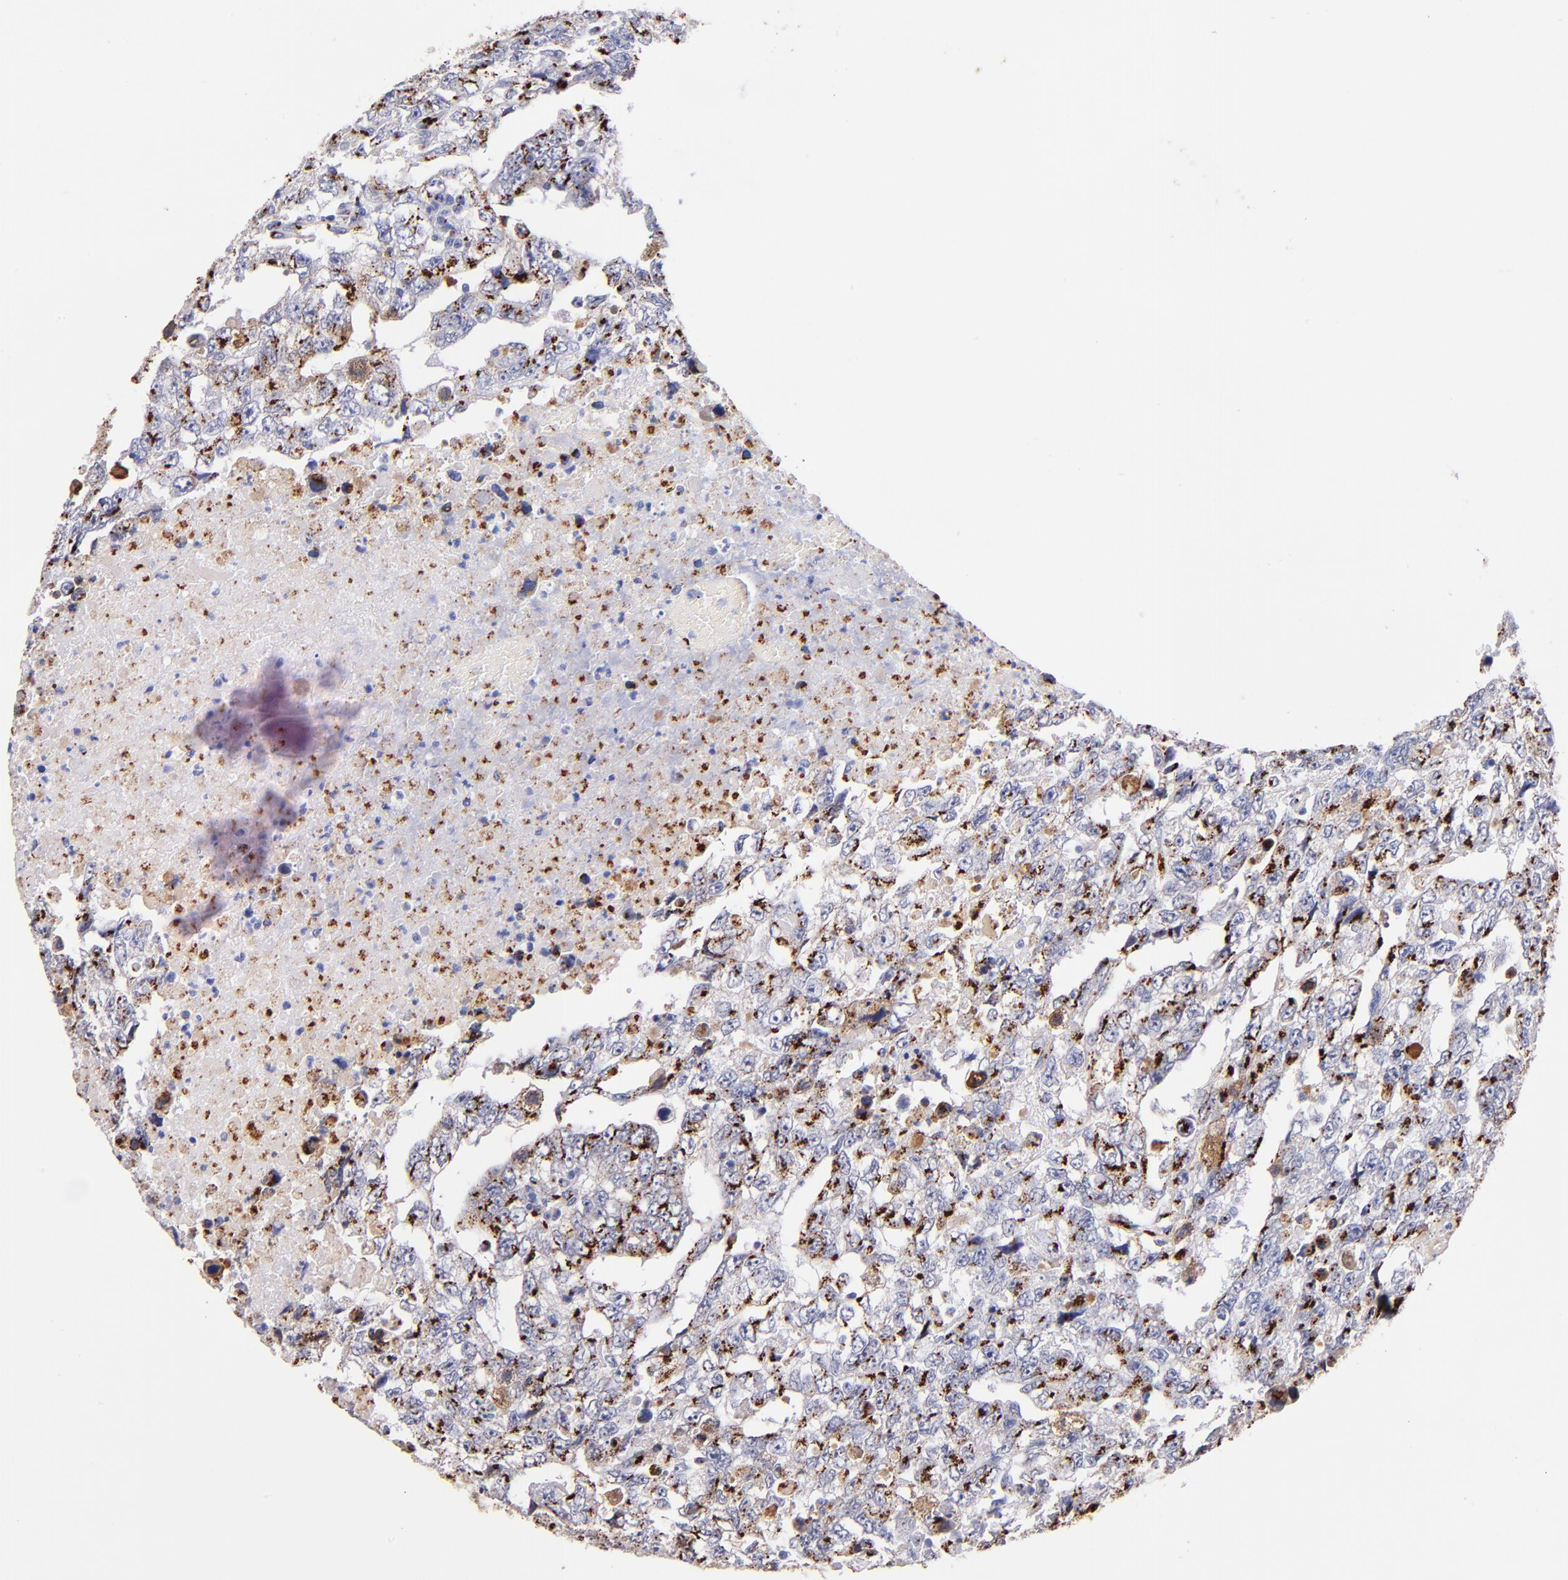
{"staining": {"intensity": "strong", "quantity": "25%-75%", "location": "cytoplasmic/membranous"}, "tissue": "testis cancer", "cell_type": "Tumor cells", "image_type": "cancer", "snomed": [{"axis": "morphology", "description": "Carcinoma, Embryonal, NOS"}, {"axis": "topography", "description": "Testis"}], "caption": "Brown immunohistochemical staining in testis embryonal carcinoma reveals strong cytoplasmic/membranous positivity in approximately 25%-75% of tumor cells. The staining is performed using DAB (3,3'-diaminobenzidine) brown chromogen to label protein expression. The nuclei are counter-stained blue using hematoxylin.", "gene": "GOLIM4", "patient": {"sex": "male", "age": 36}}